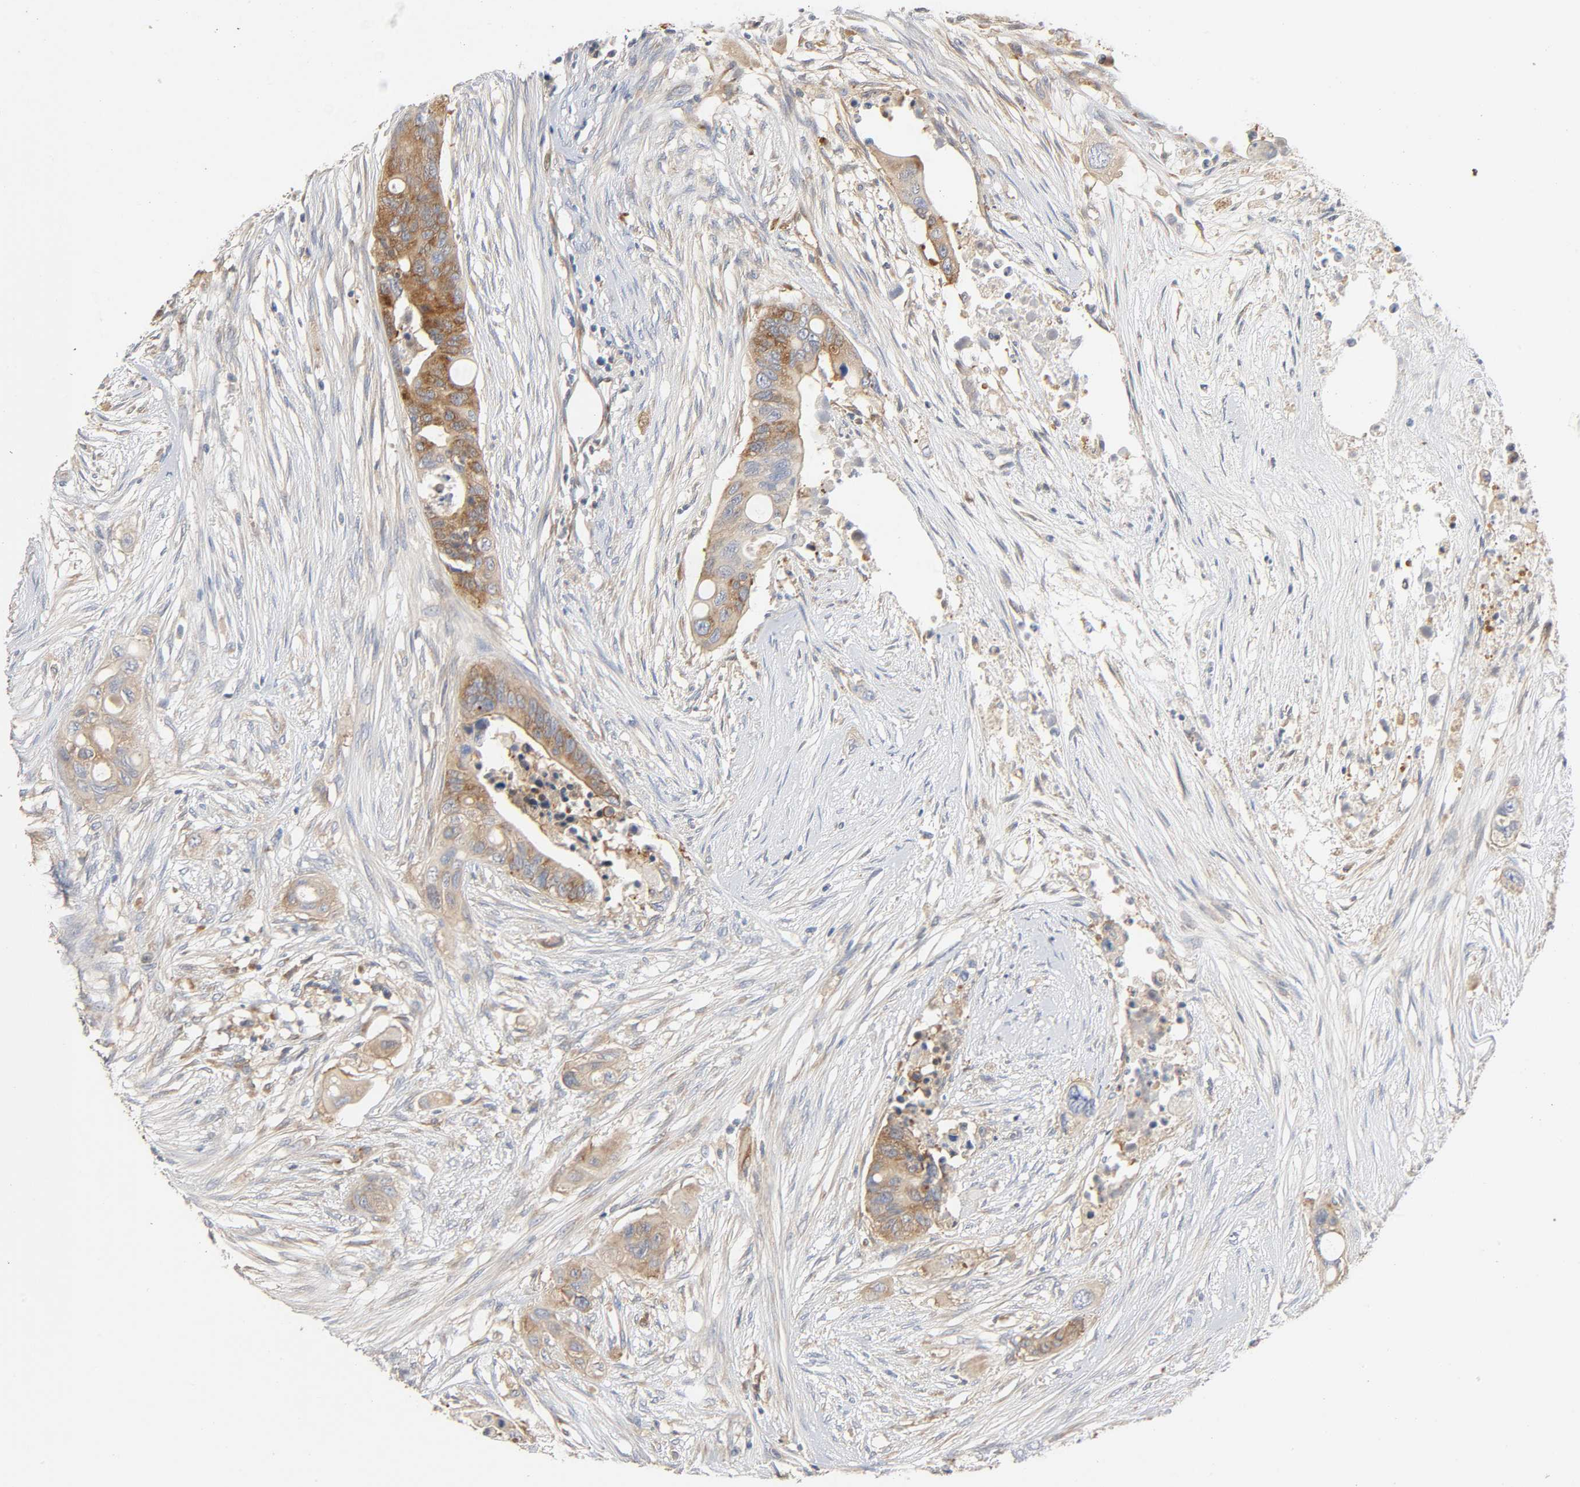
{"staining": {"intensity": "moderate", "quantity": ">75%", "location": "cytoplasmic/membranous"}, "tissue": "colorectal cancer", "cell_type": "Tumor cells", "image_type": "cancer", "snomed": [{"axis": "morphology", "description": "Adenocarcinoma, NOS"}, {"axis": "topography", "description": "Colon"}], "caption": "This histopathology image shows colorectal cancer stained with IHC to label a protein in brown. The cytoplasmic/membranous of tumor cells show moderate positivity for the protein. Nuclei are counter-stained blue.", "gene": "SCHIP1", "patient": {"sex": "female", "age": 57}}